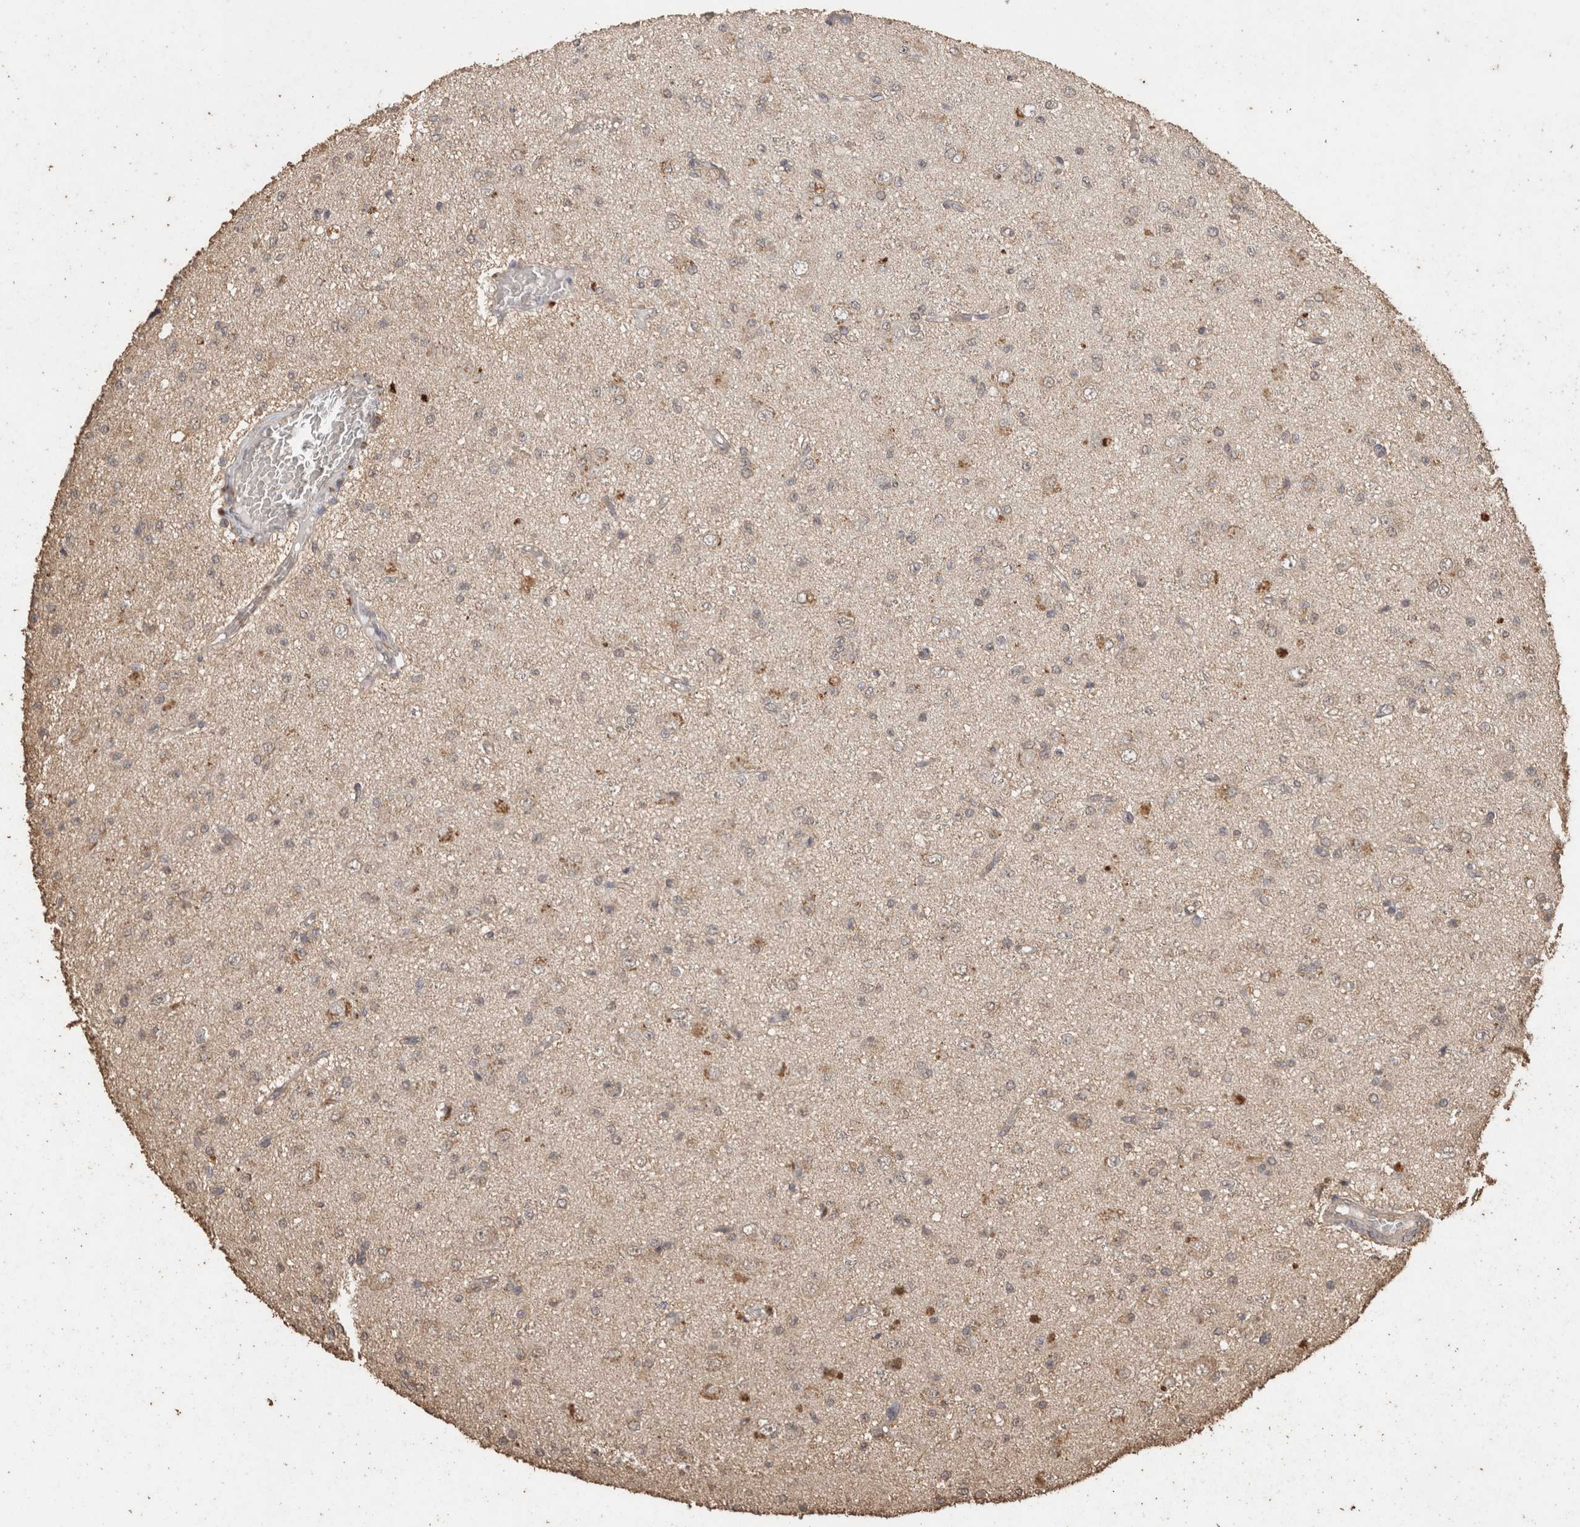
{"staining": {"intensity": "negative", "quantity": "none", "location": "none"}, "tissue": "glioma", "cell_type": "Tumor cells", "image_type": "cancer", "snomed": [{"axis": "morphology", "description": "Glioma, malignant, High grade"}, {"axis": "topography", "description": "pancreas cauda"}], "caption": "Glioma was stained to show a protein in brown. There is no significant staining in tumor cells.", "gene": "CX3CL1", "patient": {"sex": "male", "age": 60}}